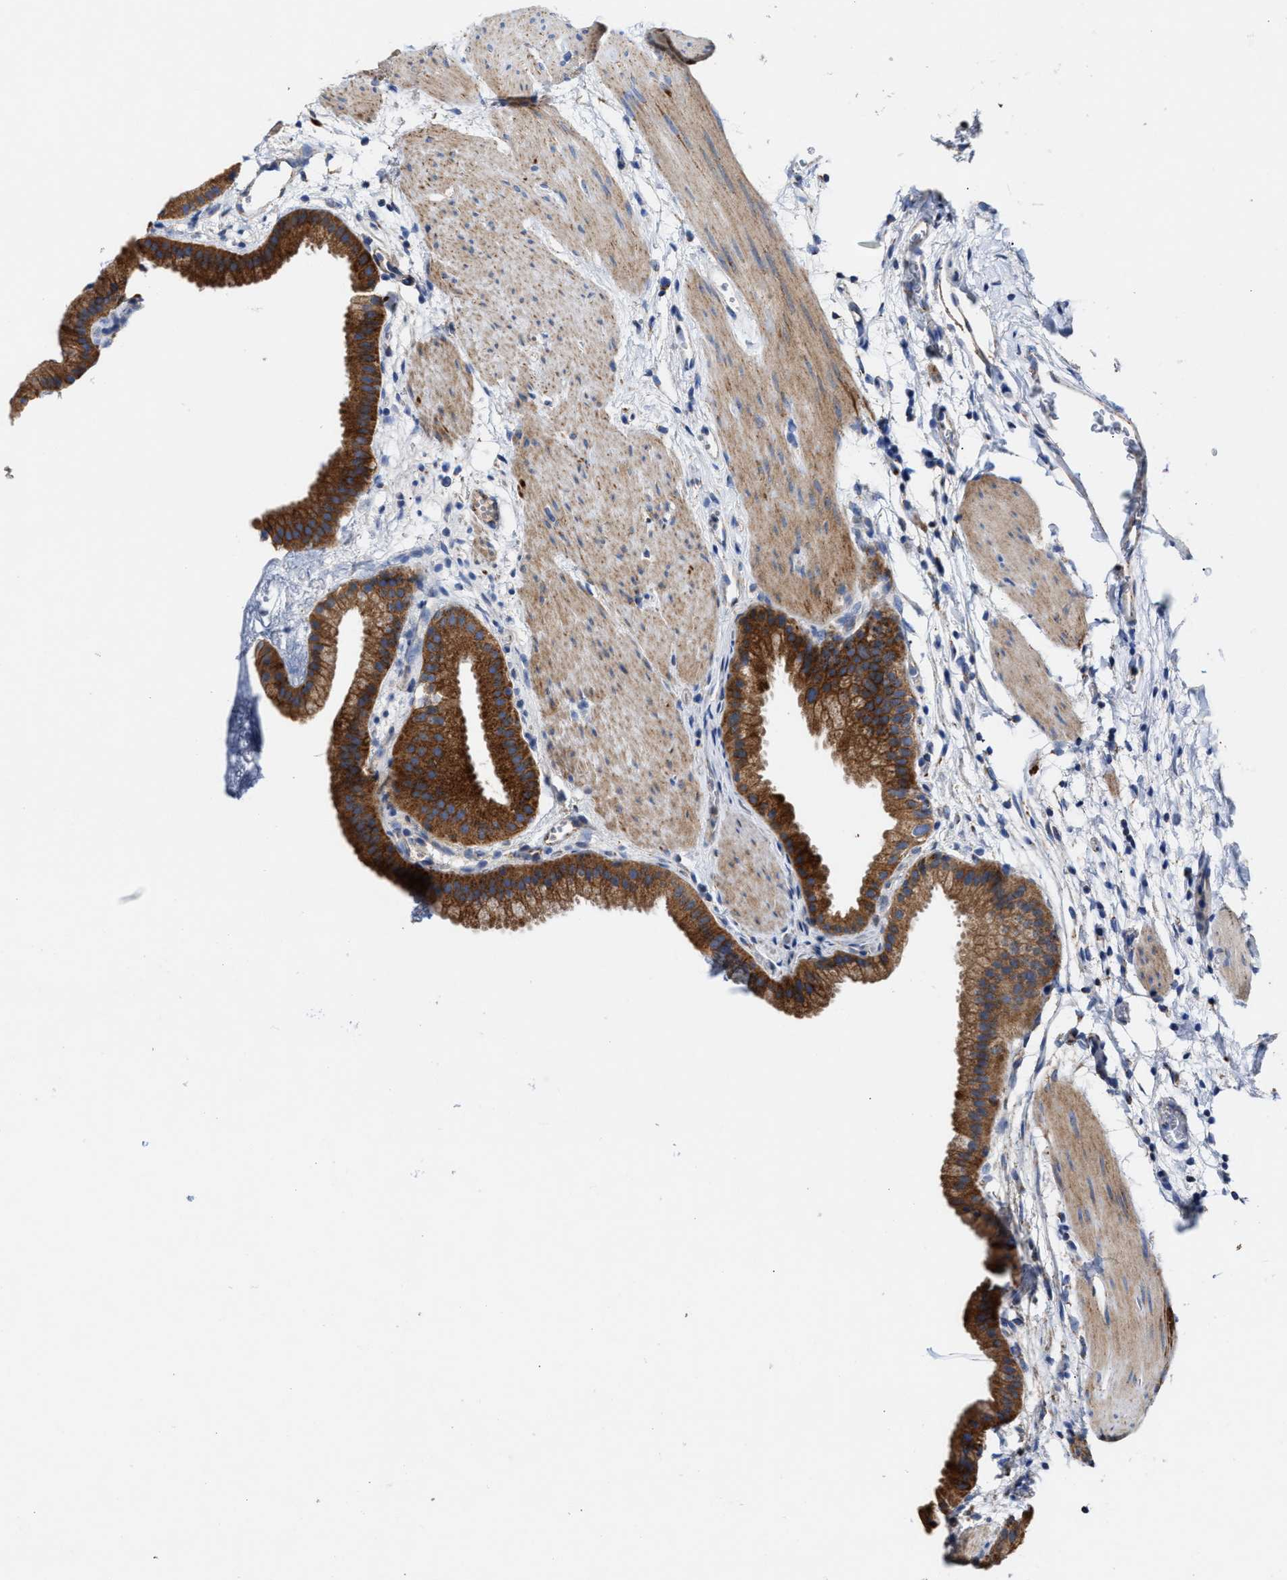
{"staining": {"intensity": "strong", "quantity": ">75%", "location": "cytoplasmic/membranous"}, "tissue": "gallbladder", "cell_type": "Glandular cells", "image_type": "normal", "snomed": [{"axis": "morphology", "description": "Normal tissue, NOS"}, {"axis": "topography", "description": "Gallbladder"}], "caption": "Benign gallbladder was stained to show a protein in brown. There is high levels of strong cytoplasmic/membranous expression in about >75% of glandular cells.", "gene": "MECR", "patient": {"sex": "female", "age": 64}}